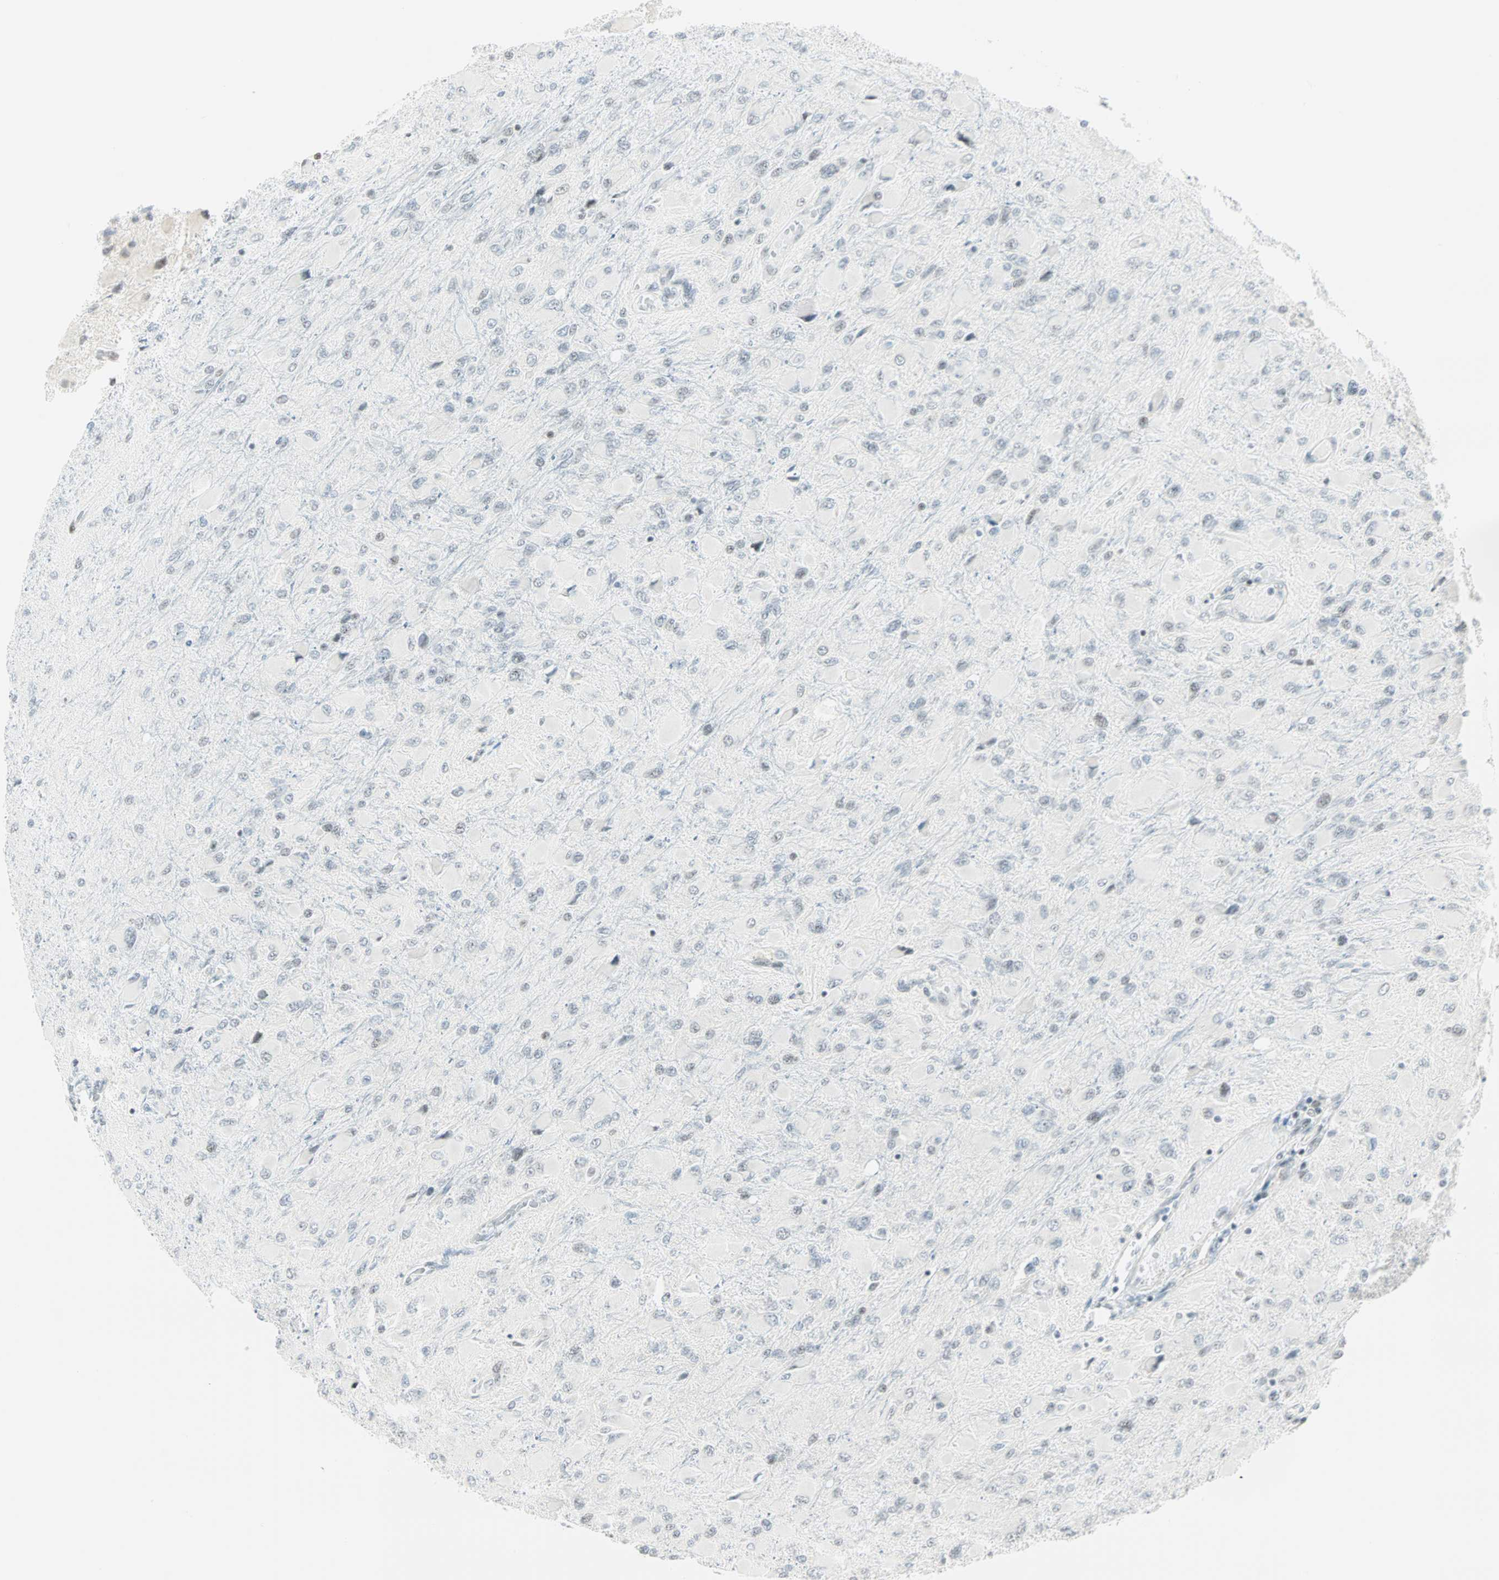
{"staining": {"intensity": "negative", "quantity": "none", "location": "none"}, "tissue": "glioma", "cell_type": "Tumor cells", "image_type": "cancer", "snomed": [{"axis": "morphology", "description": "Glioma, malignant, High grade"}, {"axis": "topography", "description": "Cerebral cortex"}], "caption": "The immunohistochemistry histopathology image has no significant positivity in tumor cells of glioma tissue. Brightfield microscopy of immunohistochemistry (IHC) stained with DAB (3,3'-diaminobenzidine) (brown) and hematoxylin (blue), captured at high magnification.", "gene": "PKNOX1", "patient": {"sex": "female", "age": 36}}